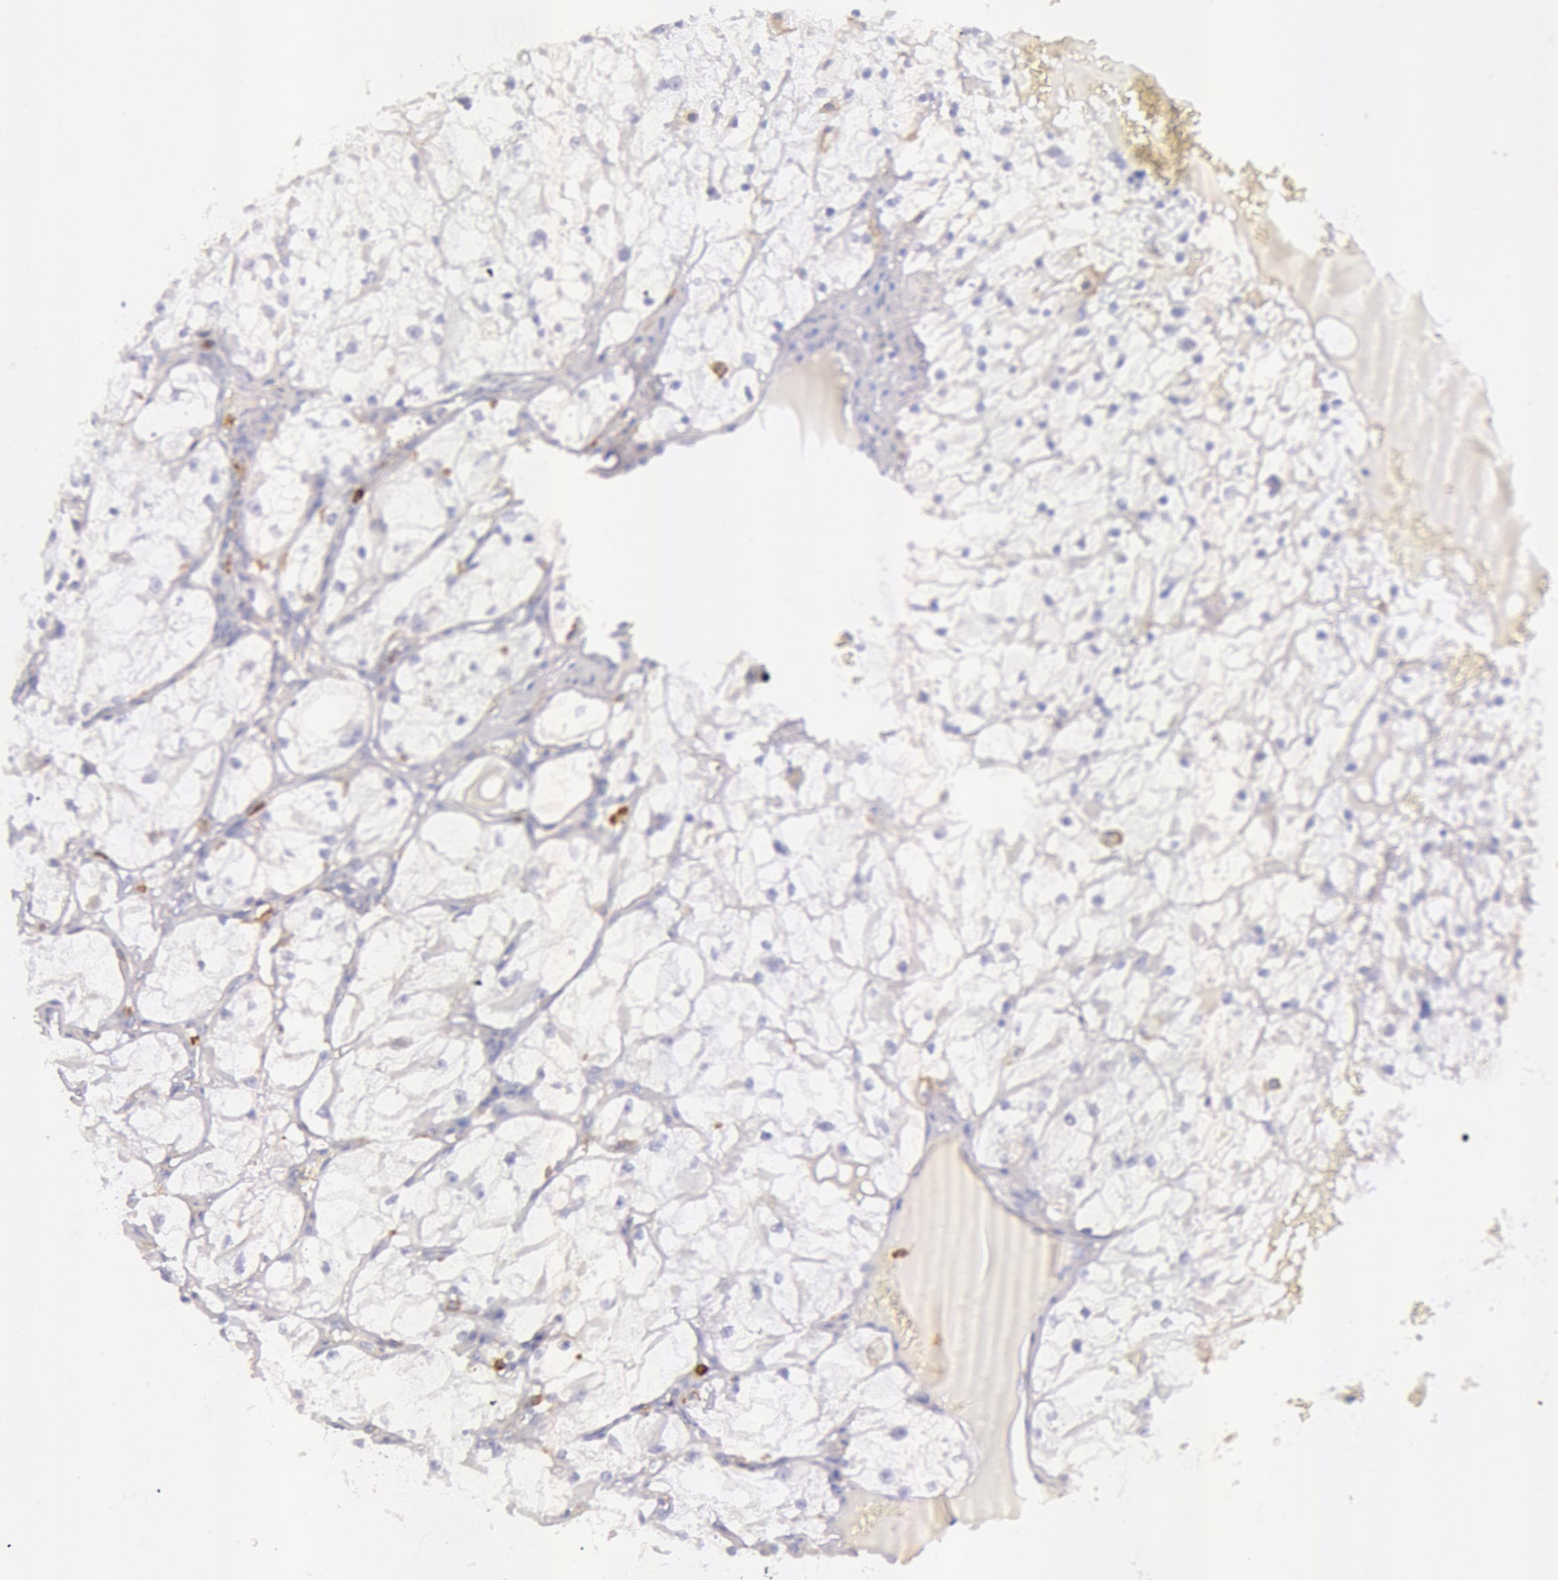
{"staining": {"intensity": "negative", "quantity": "none", "location": "none"}, "tissue": "renal cancer", "cell_type": "Tumor cells", "image_type": "cancer", "snomed": [{"axis": "morphology", "description": "Adenocarcinoma, NOS"}, {"axis": "topography", "description": "Kidney"}], "caption": "A photomicrograph of renal cancer (adenocarcinoma) stained for a protein shows no brown staining in tumor cells.", "gene": "LYN", "patient": {"sex": "male", "age": 61}}